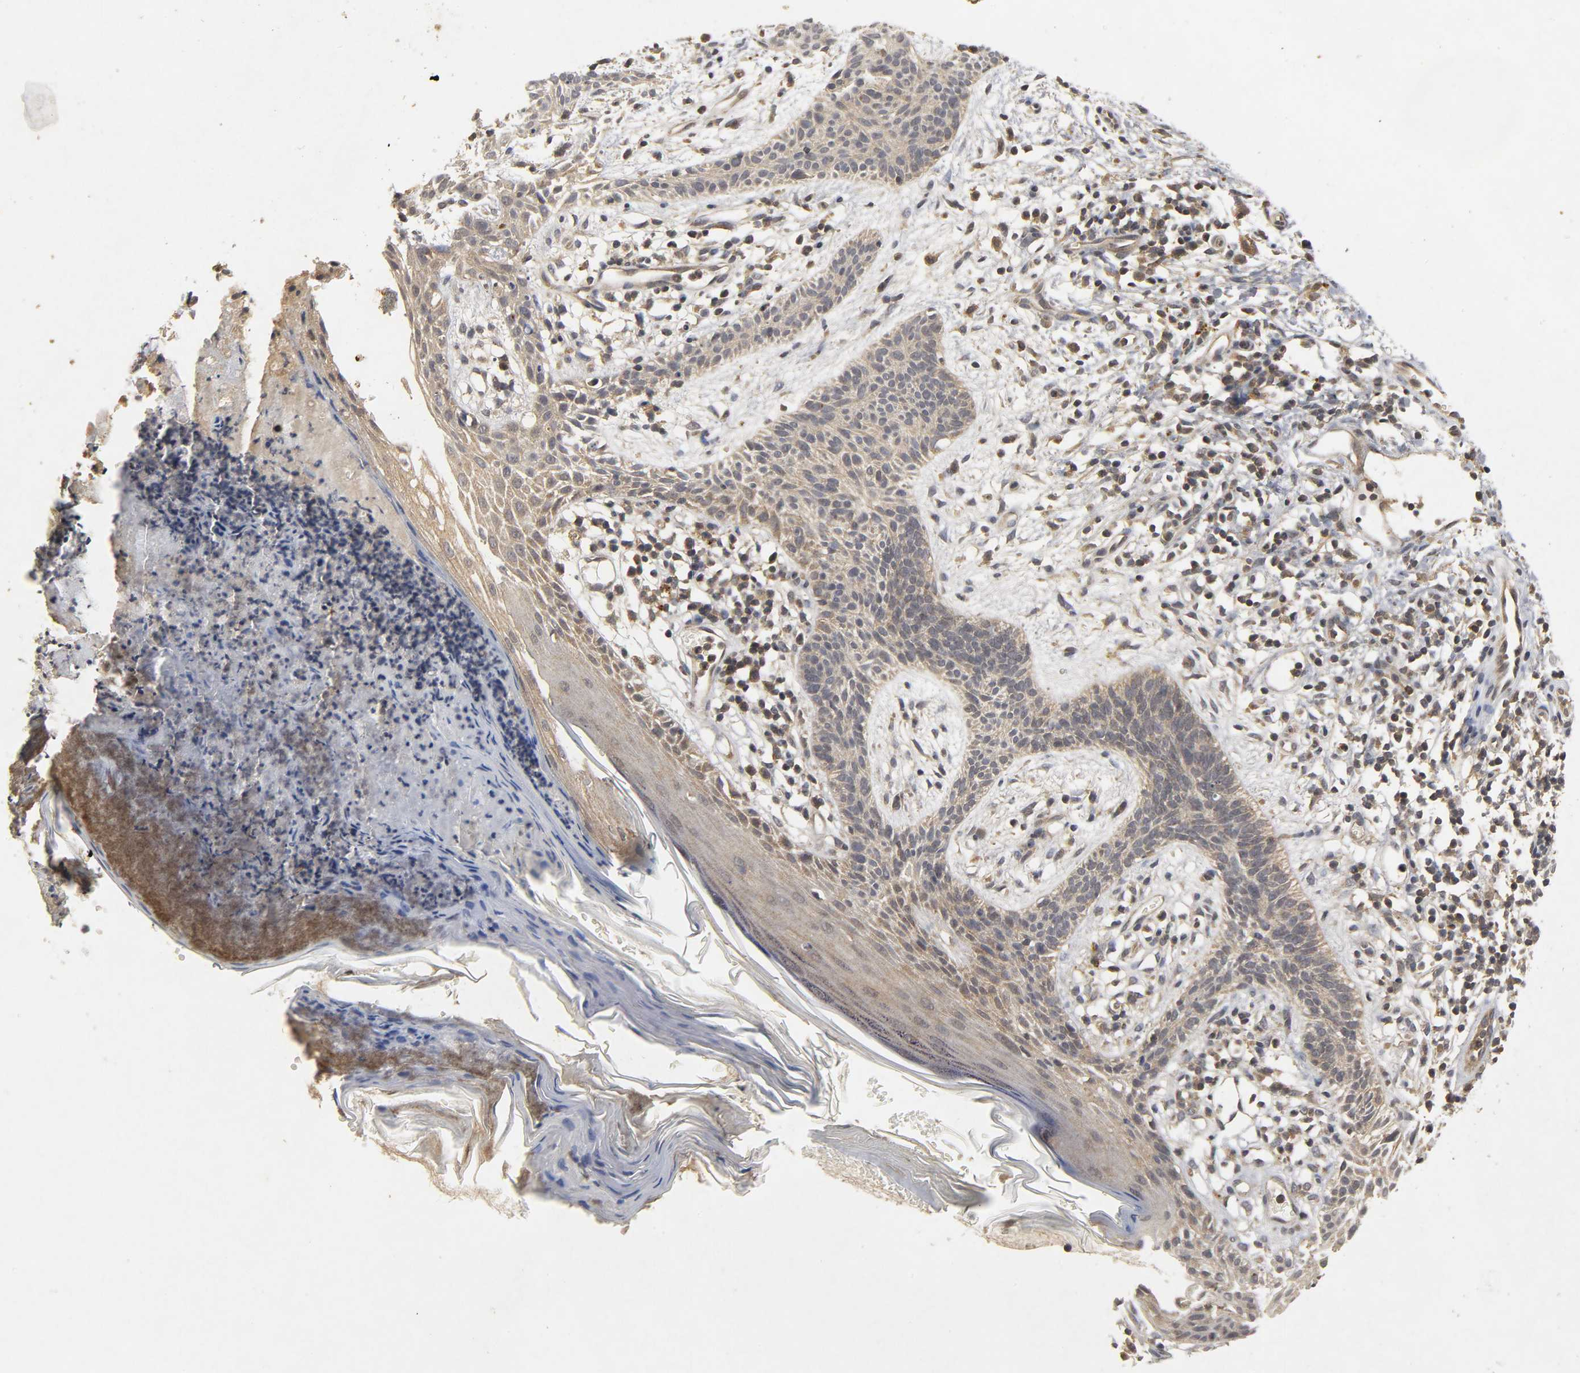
{"staining": {"intensity": "weak", "quantity": "25%-75%", "location": "cytoplasmic/membranous"}, "tissue": "skin cancer", "cell_type": "Tumor cells", "image_type": "cancer", "snomed": [{"axis": "morphology", "description": "Normal tissue, NOS"}, {"axis": "morphology", "description": "Basal cell carcinoma"}, {"axis": "topography", "description": "Skin"}], "caption": "This micrograph demonstrates basal cell carcinoma (skin) stained with IHC to label a protein in brown. The cytoplasmic/membranous of tumor cells show weak positivity for the protein. Nuclei are counter-stained blue.", "gene": "TRAF6", "patient": {"sex": "female", "age": 69}}